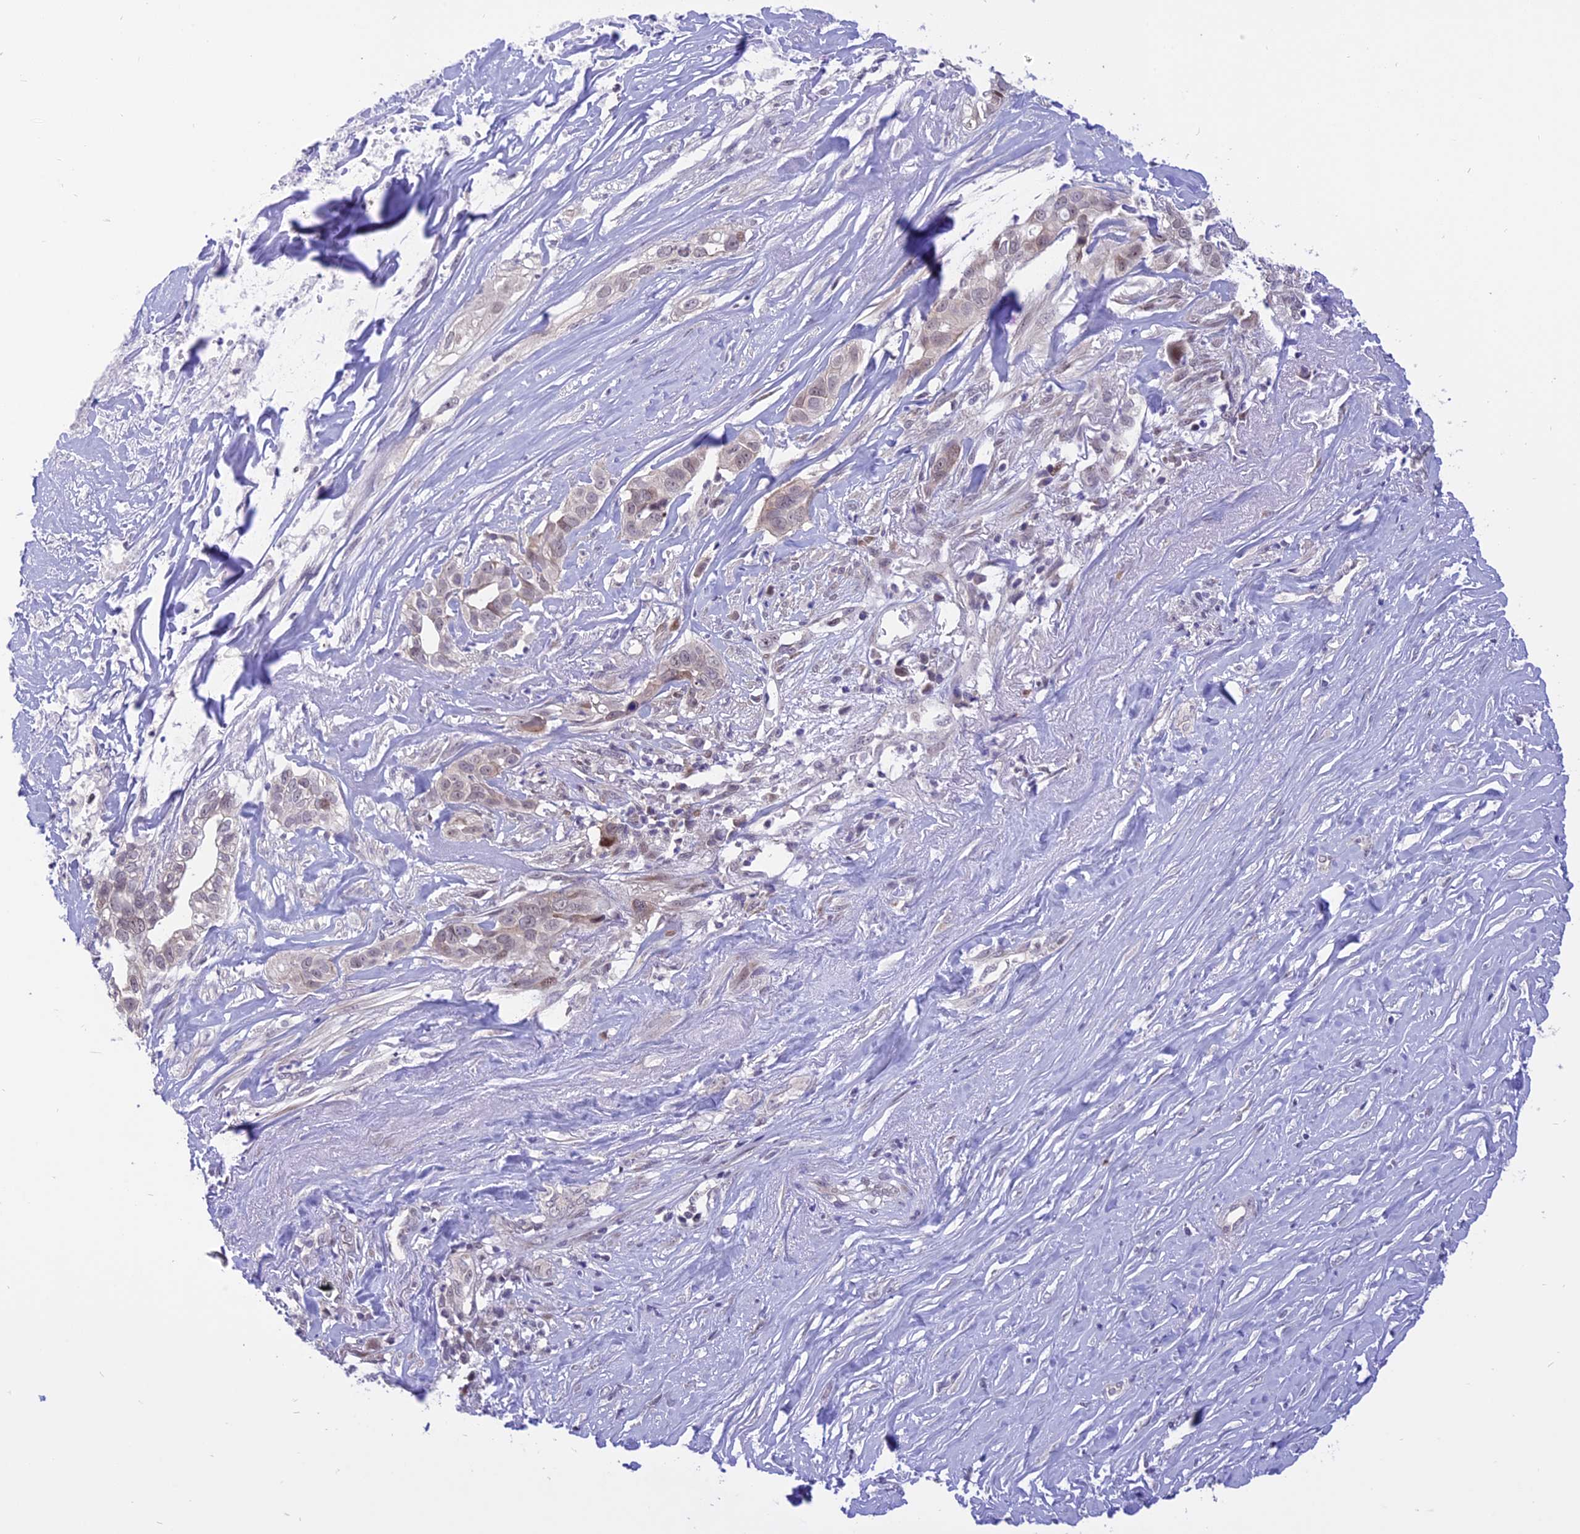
{"staining": {"intensity": "weak", "quantity": "<25%", "location": "nuclear"}, "tissue": "liver cancer", "cell_type": "Tumor cells", "image_type": "cancer", "snomed": [{"axis": "morphology", "description": "Cholangiocarcinoma"}, {"axis": "topography", "description": "Liver"}], "caption": "This is an IHC micrograph of human liver cancer. There is no positivity in tumor cells.", "gene": "ZNF837", "patient": {"sex": "female", "age": 79}}